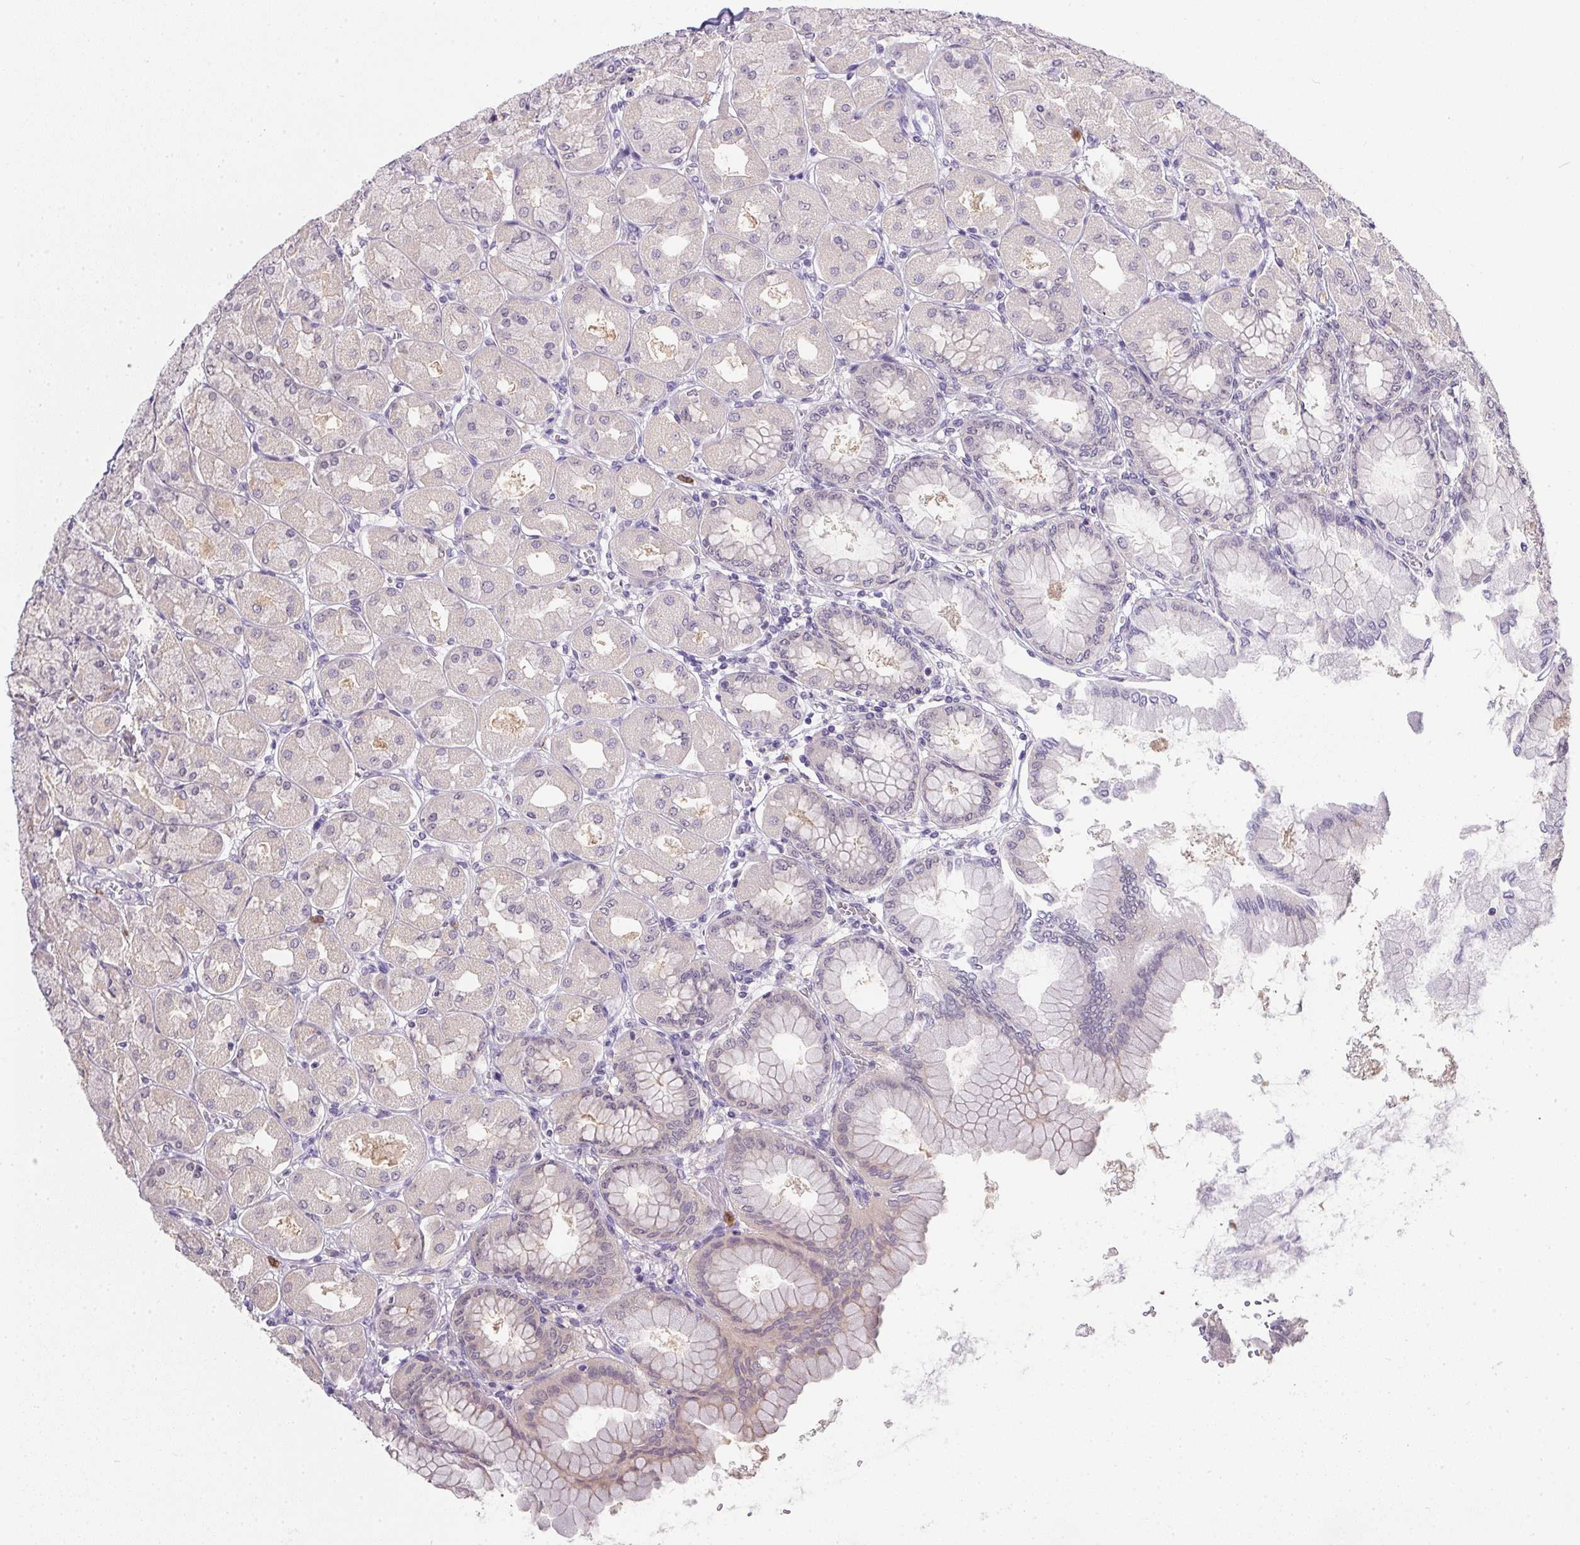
{"staining": {"intensity": "negative", "quantity": "none", "location": "none"}, "tissue": "stomach", "cell_type": "Glandular cells", "image_type": "normal", "snomed": [{"axis": "morphology", "description": "Normal tissue, NOS"}, {"axis": "topography", "description": "Stomach, upper"}], "caption": "A high-resolution micrograph shows immunohistochemistry (IHC) staining of unremarkable stomach, which shows no significant positivity in glandular cells.", "gene": "DNAJC5G", "patient": {"sex": "female", "age": 56}}